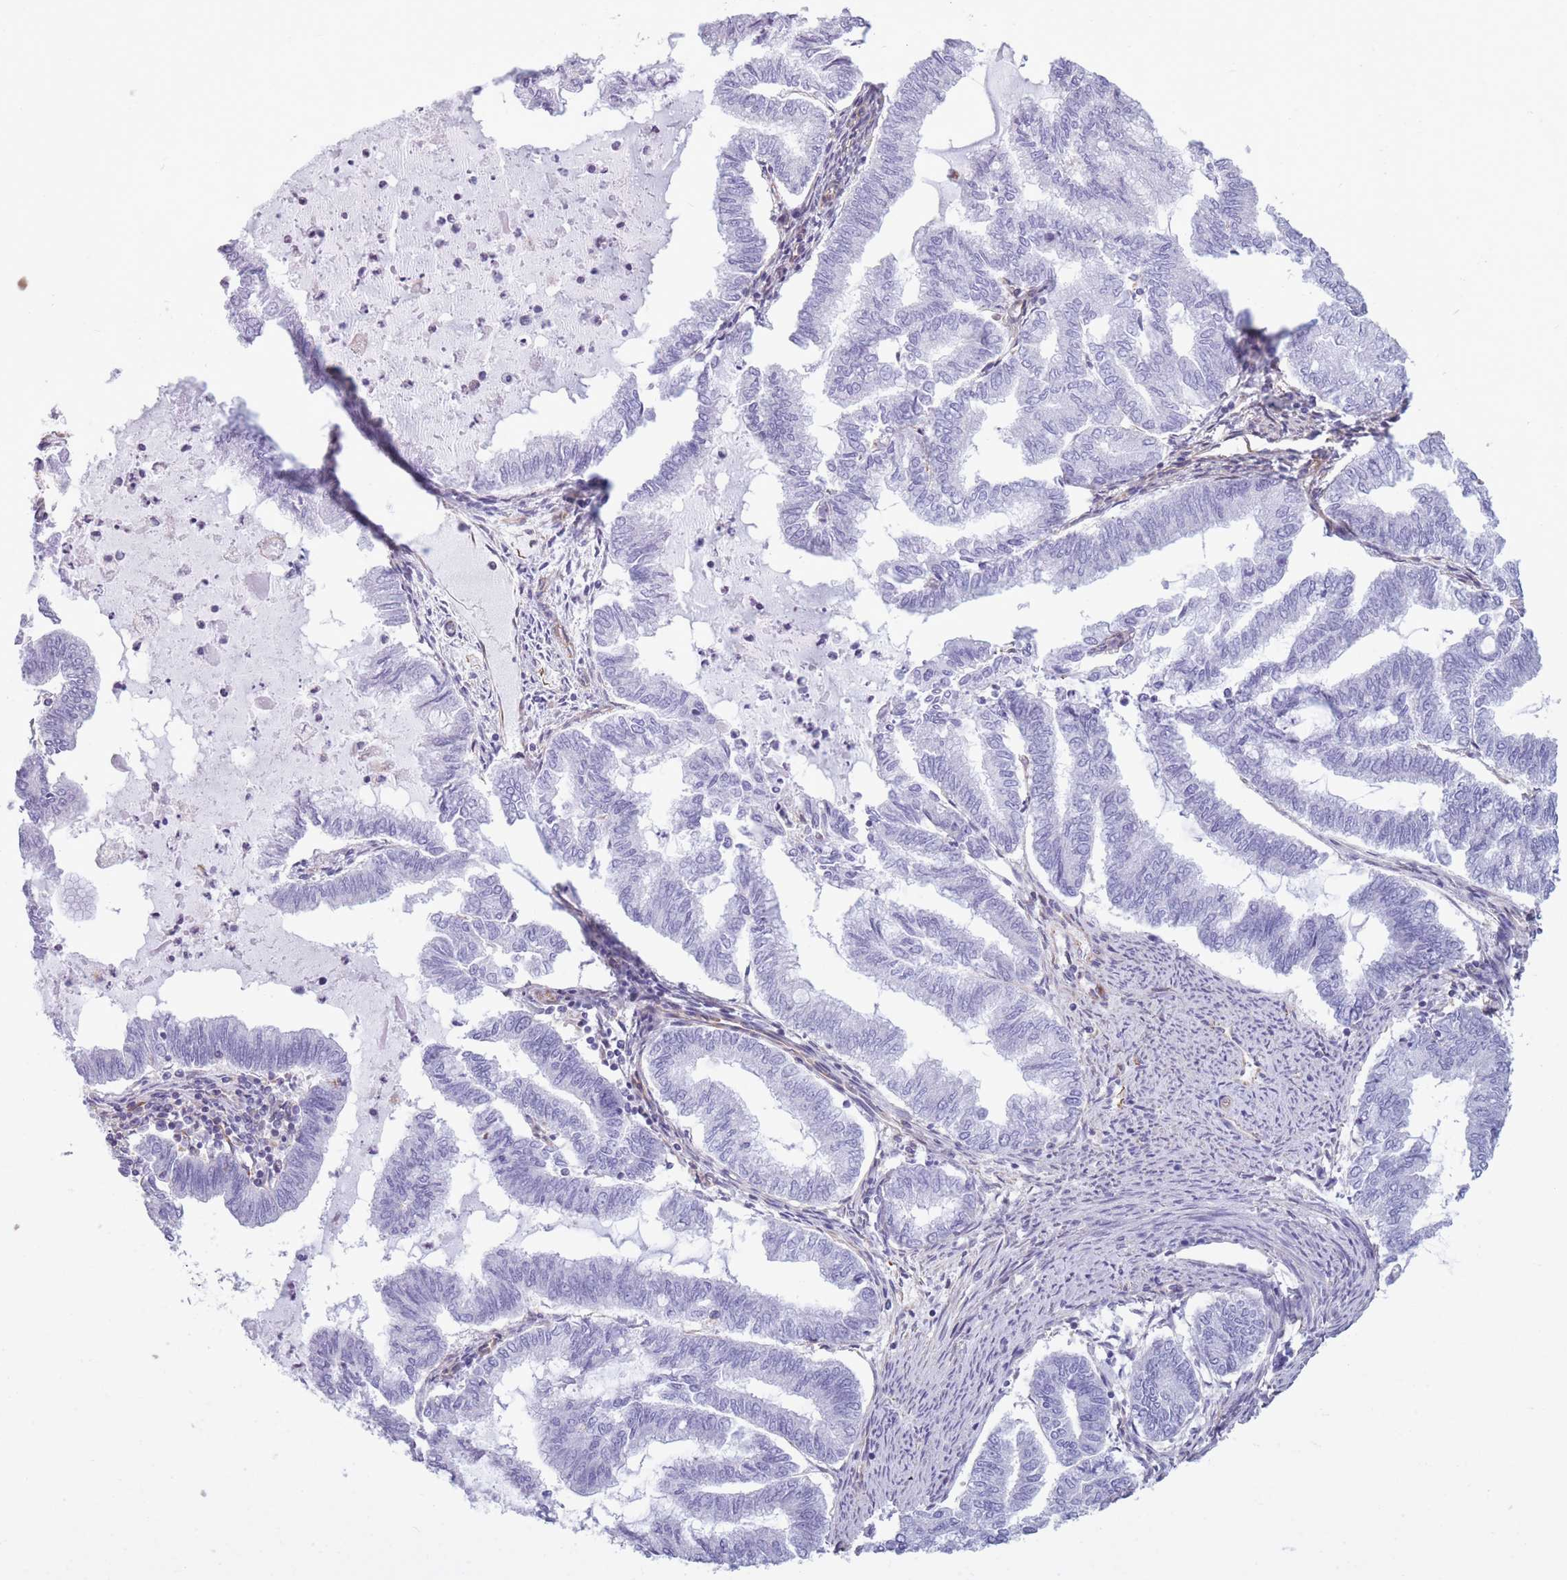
{"staining": {"intensity": "negative", "quantity": "none", "location": "none"}, "tissue": "endometrial cancer", "cell_type": "Tumor cells", "image_type": "cancer", "snomed": [{"axis": "morphology", "description": "Adenocarcinoma, NOS"}, {"axis": "topography", "description": "Endometrium"}], "caption": "The histopathology image demonstrates no significant positivity in tumor cells of endometrial cancer (adenocarcinoma).", "gene": "ADD1", "patient": {"sex": "female", "age": 79}}